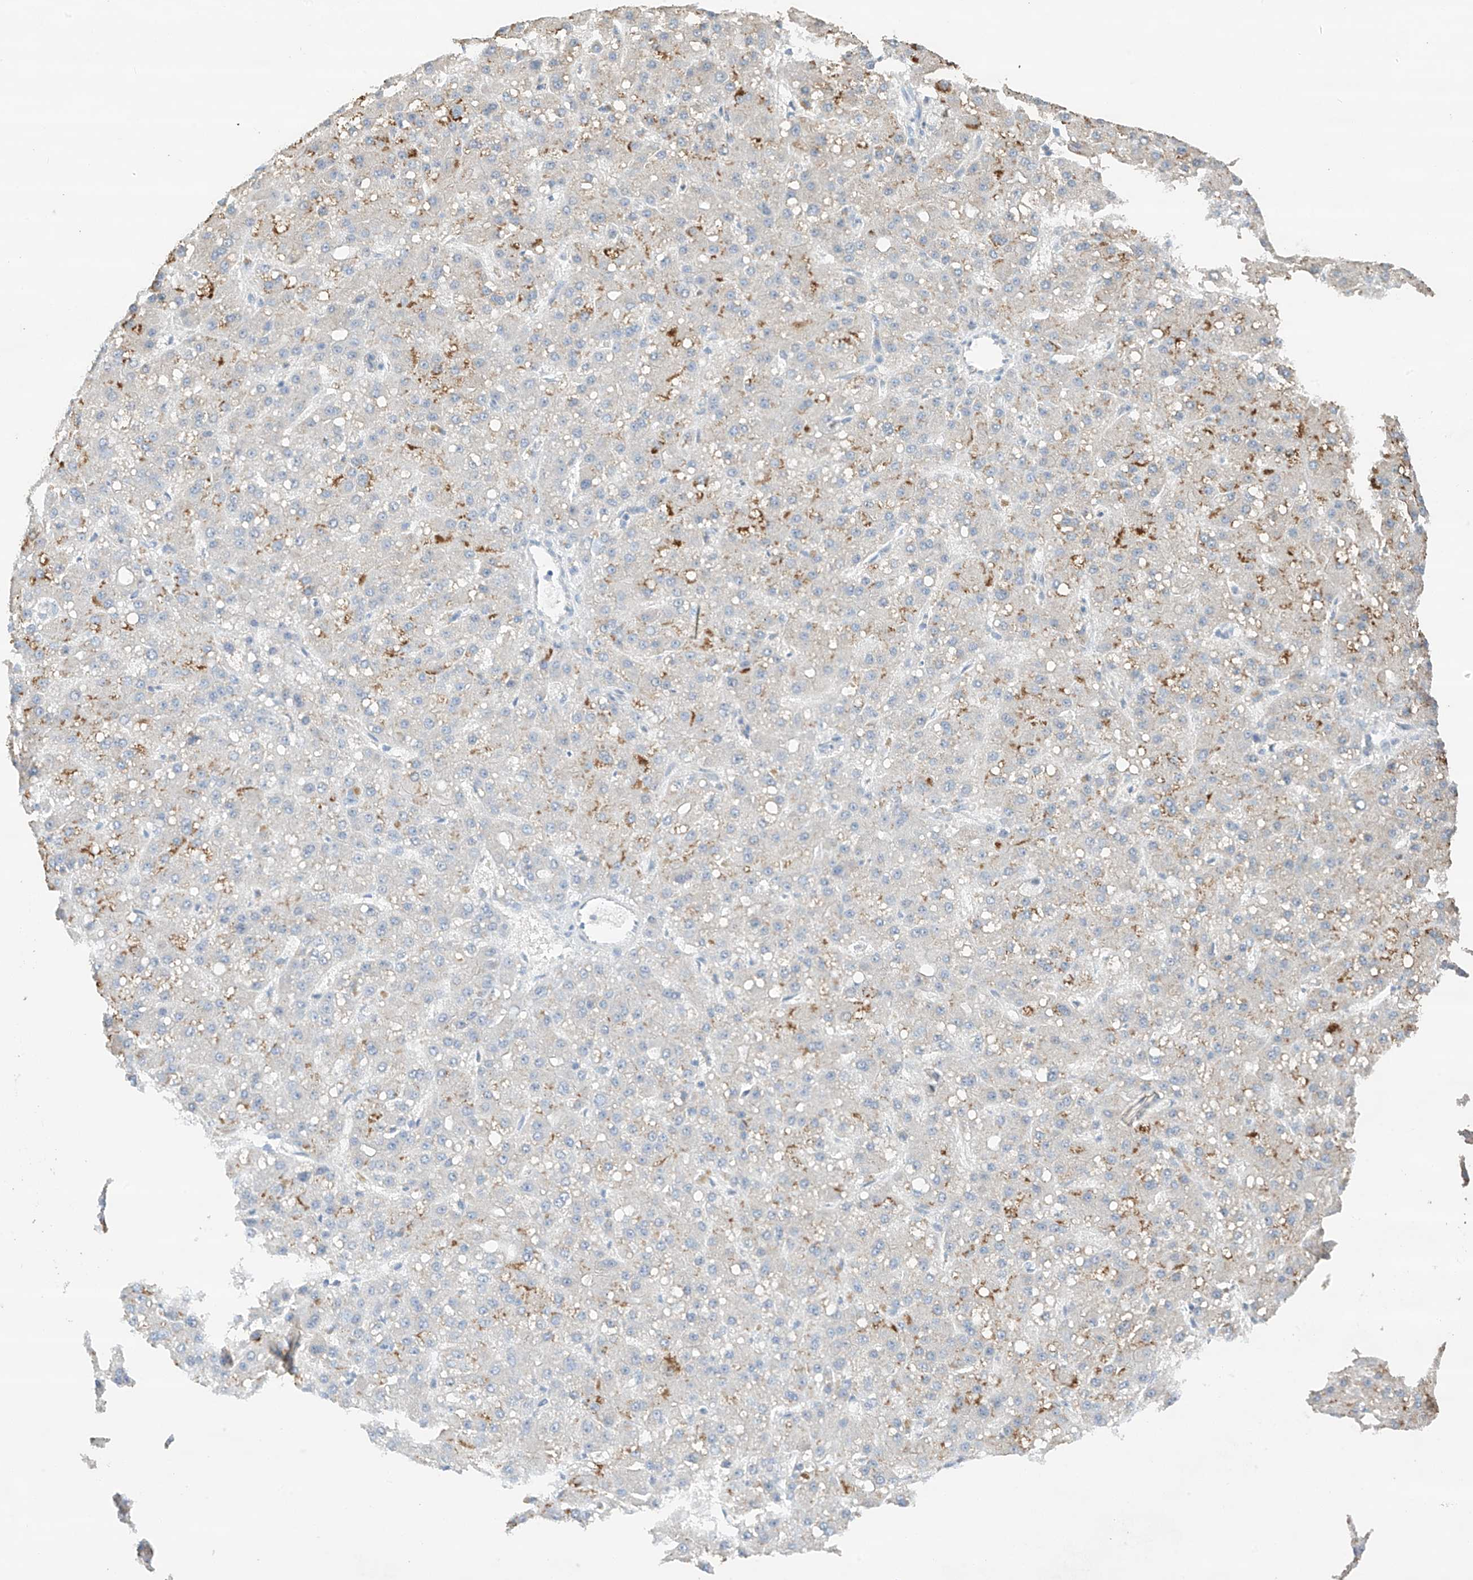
{"staining": {"intensity": "negative", "quantity": "none", "location": "none"}, "tissue": "liver cancer", "cell_type": "Tumor cells", "image_type": "cancer", "snomed": [{"axis": "morphology", "description": "Carcinoma, Hepatocellular, NOS"}, {"axis": "topography", "description": "Liver"}], "caption": "Immunohistochemistry histopathology image of liver cancer (hepatocellular carcinoma) stained for a protein (brown), which reveals no positivity in tumor cells.", "gene": "CAPN13", "patient": {"sex": "male", "age": 67}}